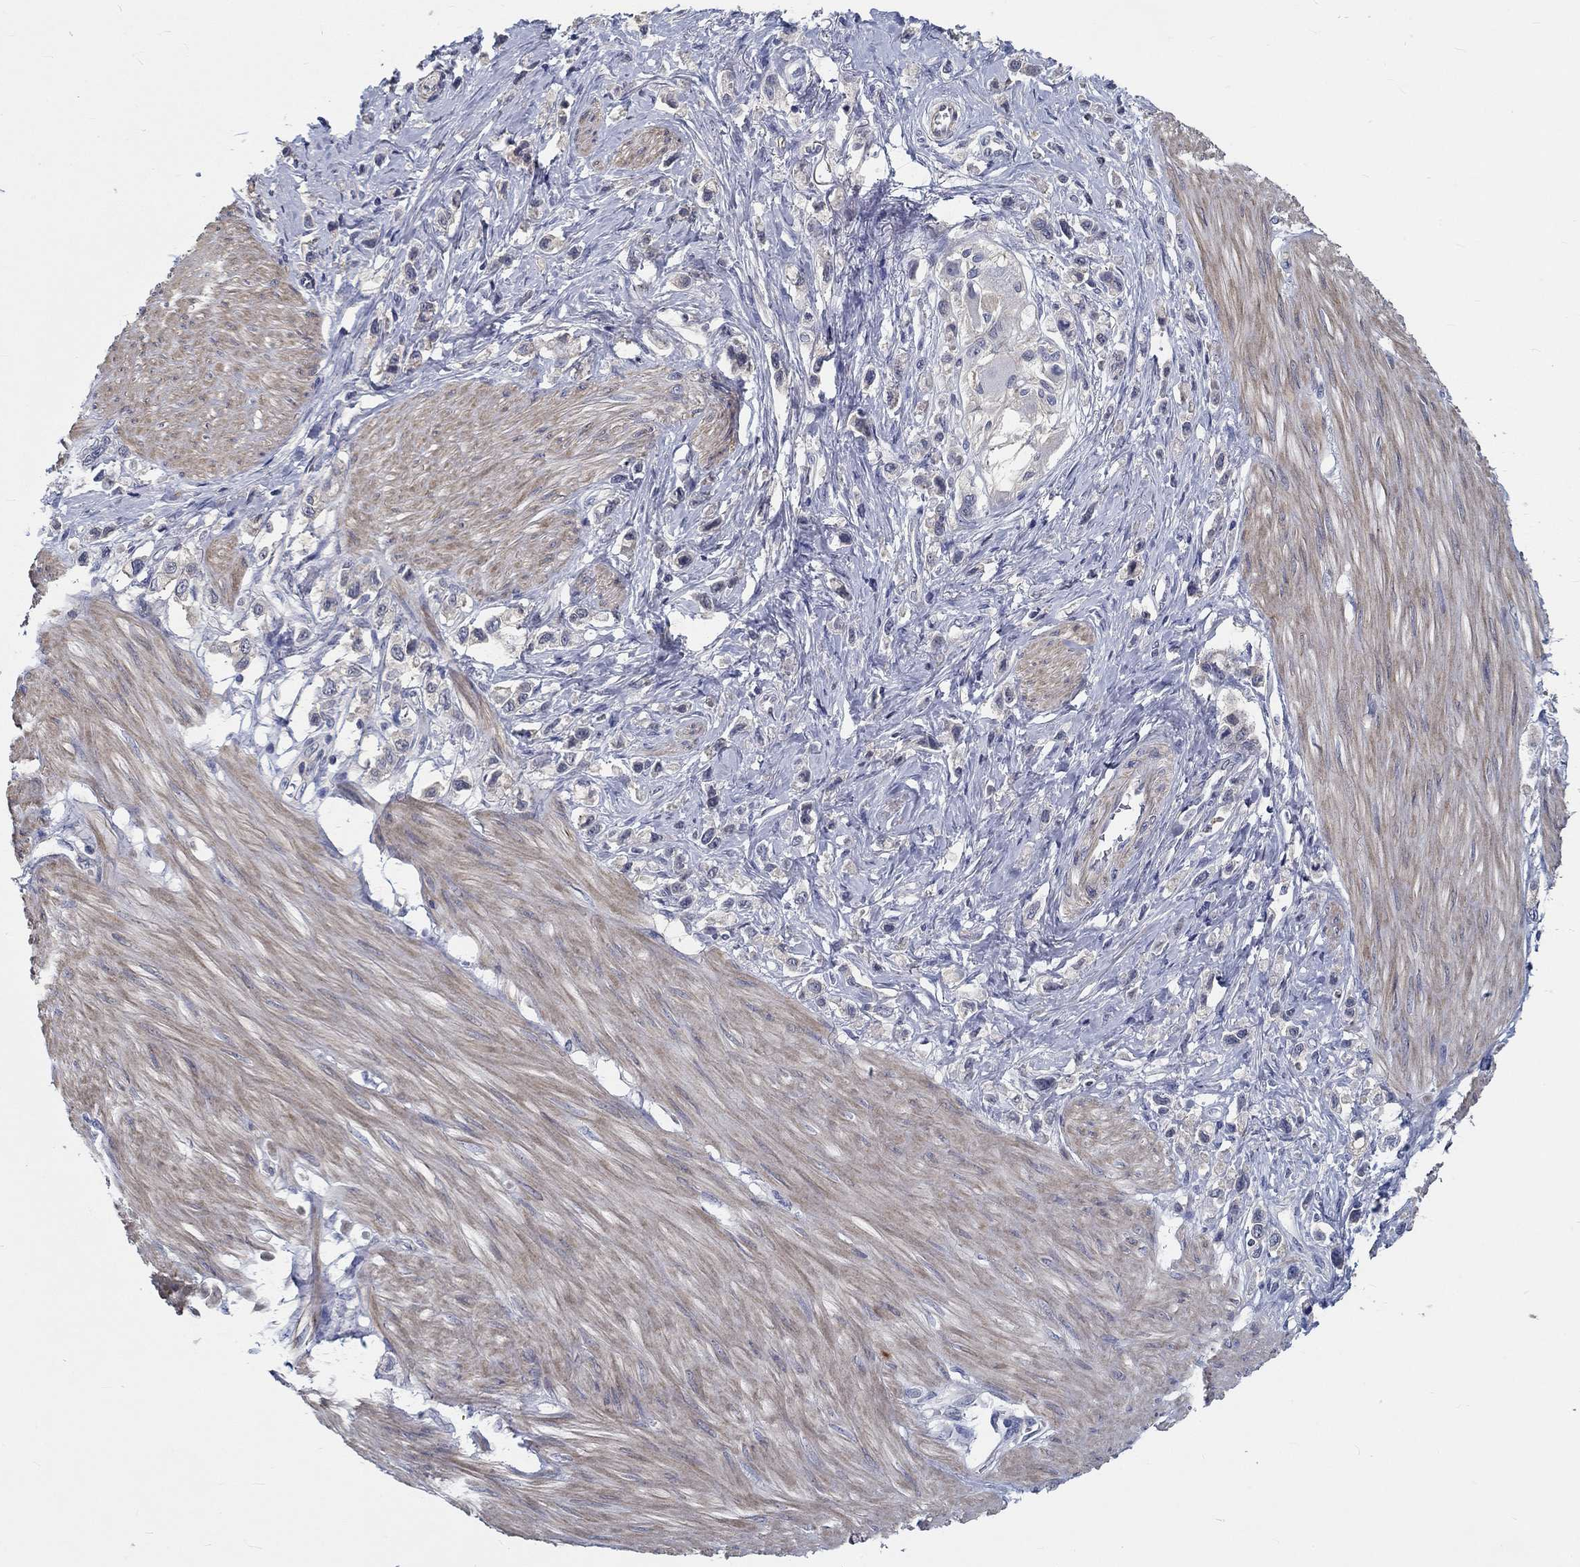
{"staining": {"intensity": "negative", "quantity": "none", "location": "none"}, "tissue": "stomach cancer", "cell_type": "Tumor cells", "image_type": "cancer", "snomed": [{"axis": "morphology", "description": "Normal tissue, NOS"}, {"axis": "morphology", "description": "Adenocarcinoma, NOS"}, {"axis": "morphology", "description": "Adenocarcinoma, High grade"}, {"axis": "topography", "description": "Stomach, upper"}, {"axis": "topography", "description": "Stomach"}], "caption": "High magnification brightfield microscopy of stomach cancer stained with DAB (brown) and counterstained with hematoxylin (blue): tumor cells show no significant staining.", "gene": "MYBPC1", "patient": {"sex": "female", "age": 65}}